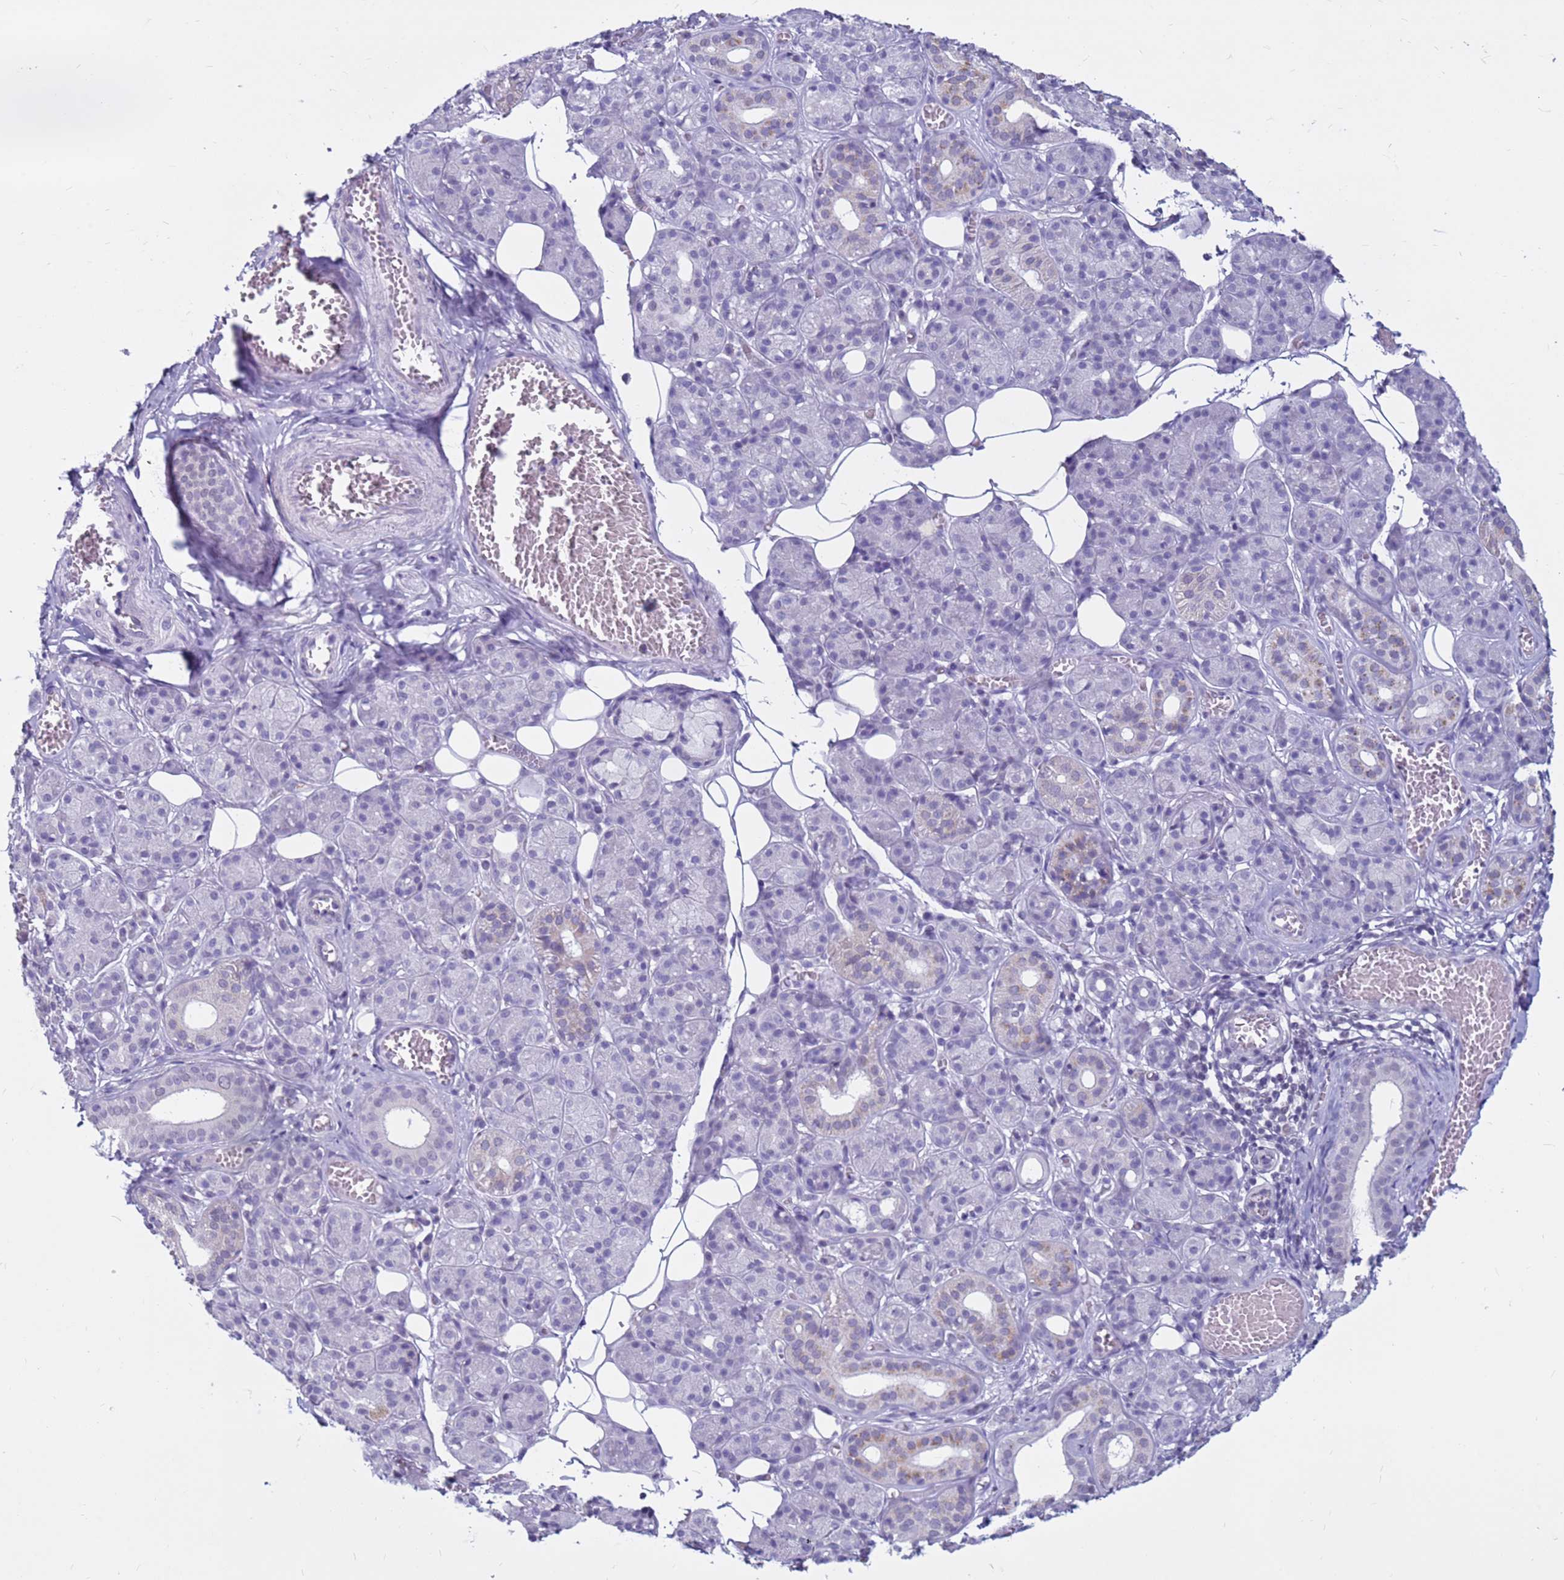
{"staining": {"intensity": "negative", "quantity": "none", "location": "none"}, "tissue": "salivary gland", "cell_type": "Glandular cells", "image_type": "normal", "snomed": [{"axis": "morphology", "description": "Normal tissue, NOS"}, {"axis": "topography", "description": "Salivary gland"}], "caption": "High magnification brightfield microscopy of unremarkable salivary gland stained with DAB (brown) and counterstained with hematoxylin (blue): glandular cells show no significant expression. The staining was performed using DAB (3,3'-diaminobenzidine) to visualize the protein expression in brown, while the nuclei were stained in blue with hematoxylin (Magnification: 20x).", "gene": "CDK2AP2", "patient": {"sex": "male", "age": 63}}